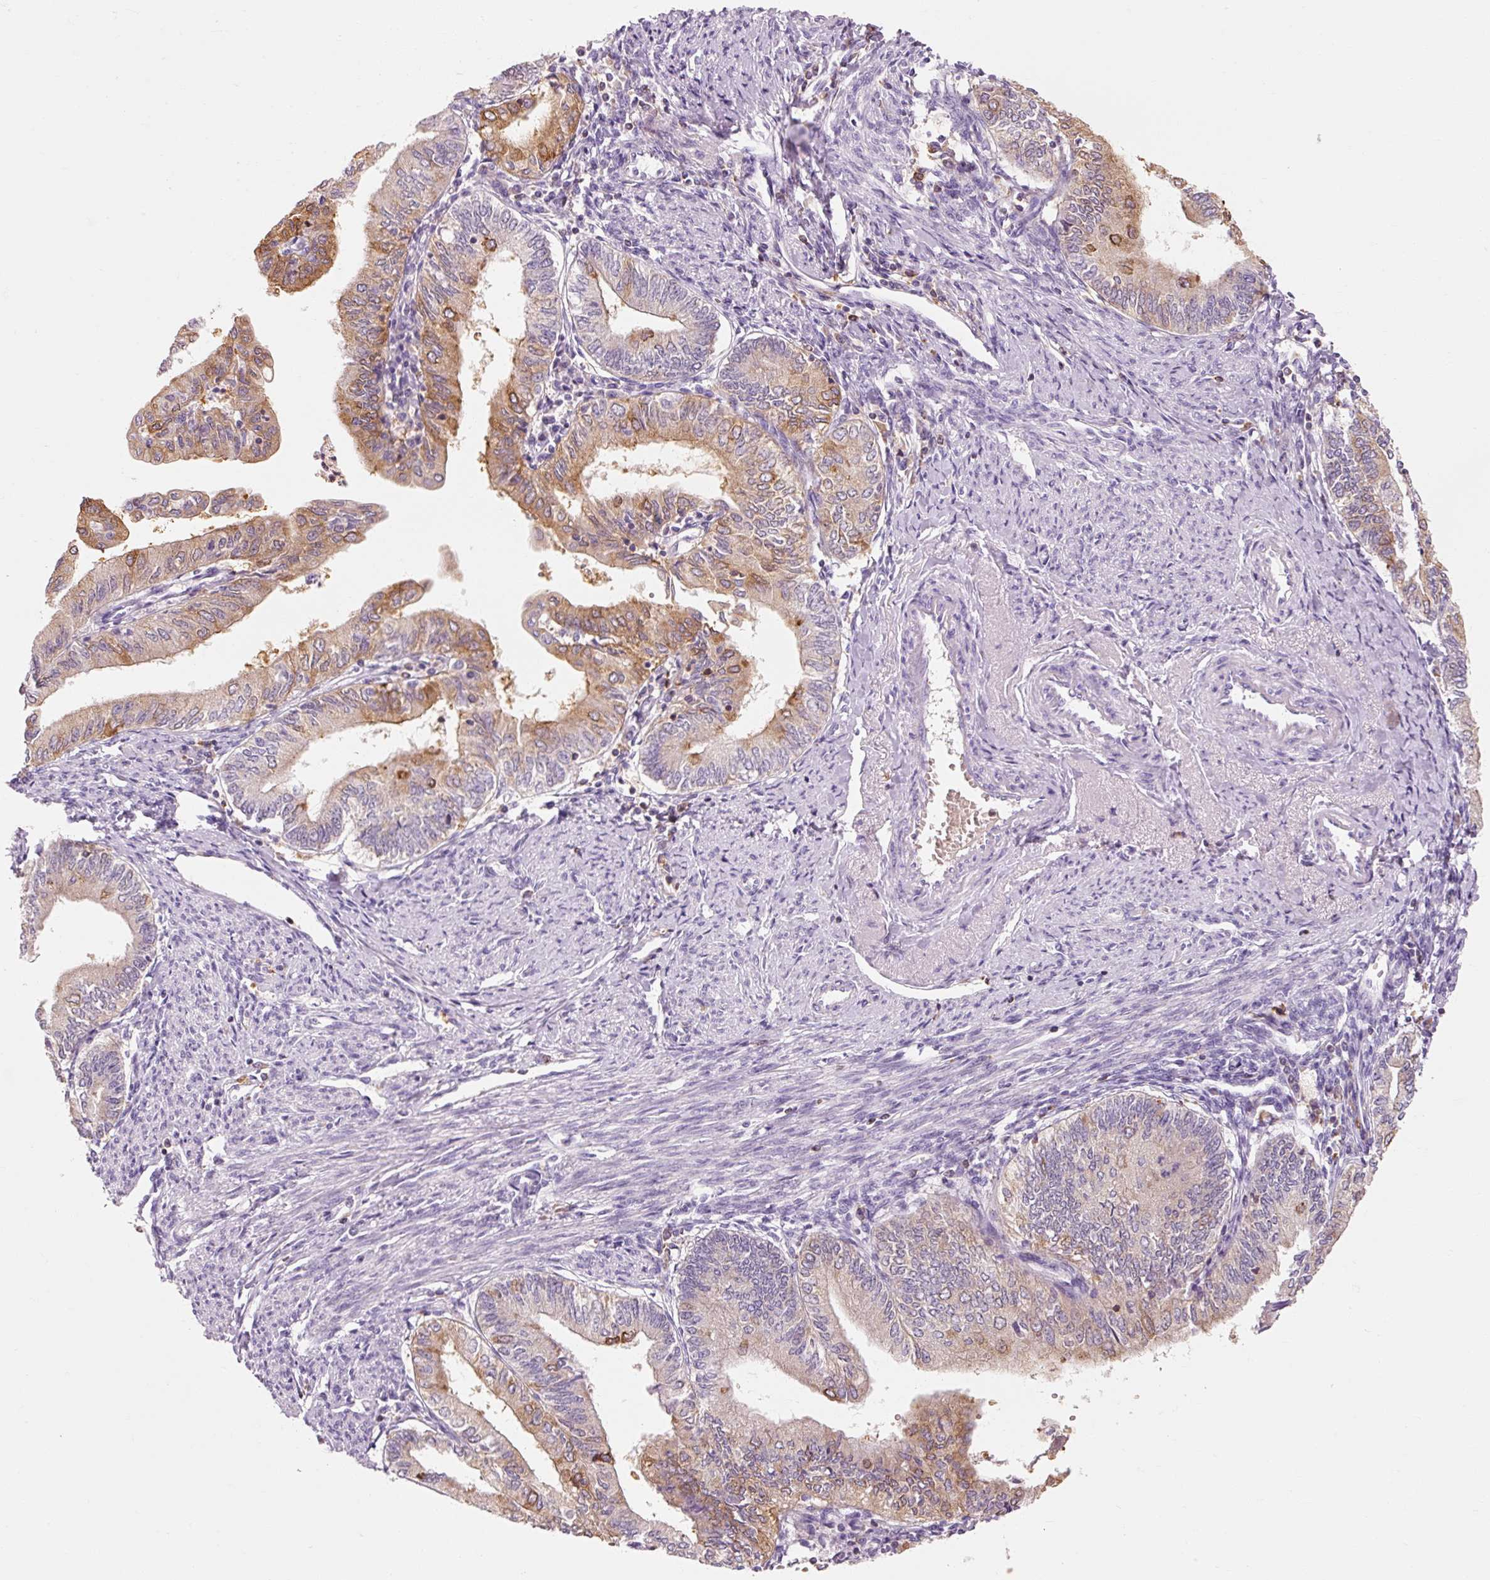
{"staining": {"intensity": "moderate", "quantity": "25%-75%", "location": "cytoplasmic/membranous"}, "tissue": "endometrial cancer", "cell_type": "Tumor cells", "image_type": "cancer", "snomed": [{"axis": "morphology", "description": "Adenocarcinoma, NOS"}, {"axis": "topography", "description": "Endometrium"}], "caption": "Approximately 25%-75% of tumor cells in adenocarcinoma (endometrial) reveal moderate cytoplasmic/membranous protein staining as visualized by brown immunohistochemical staining.", "gene": "OR8K1", "patient": {"sex": "female", "age": 66}}